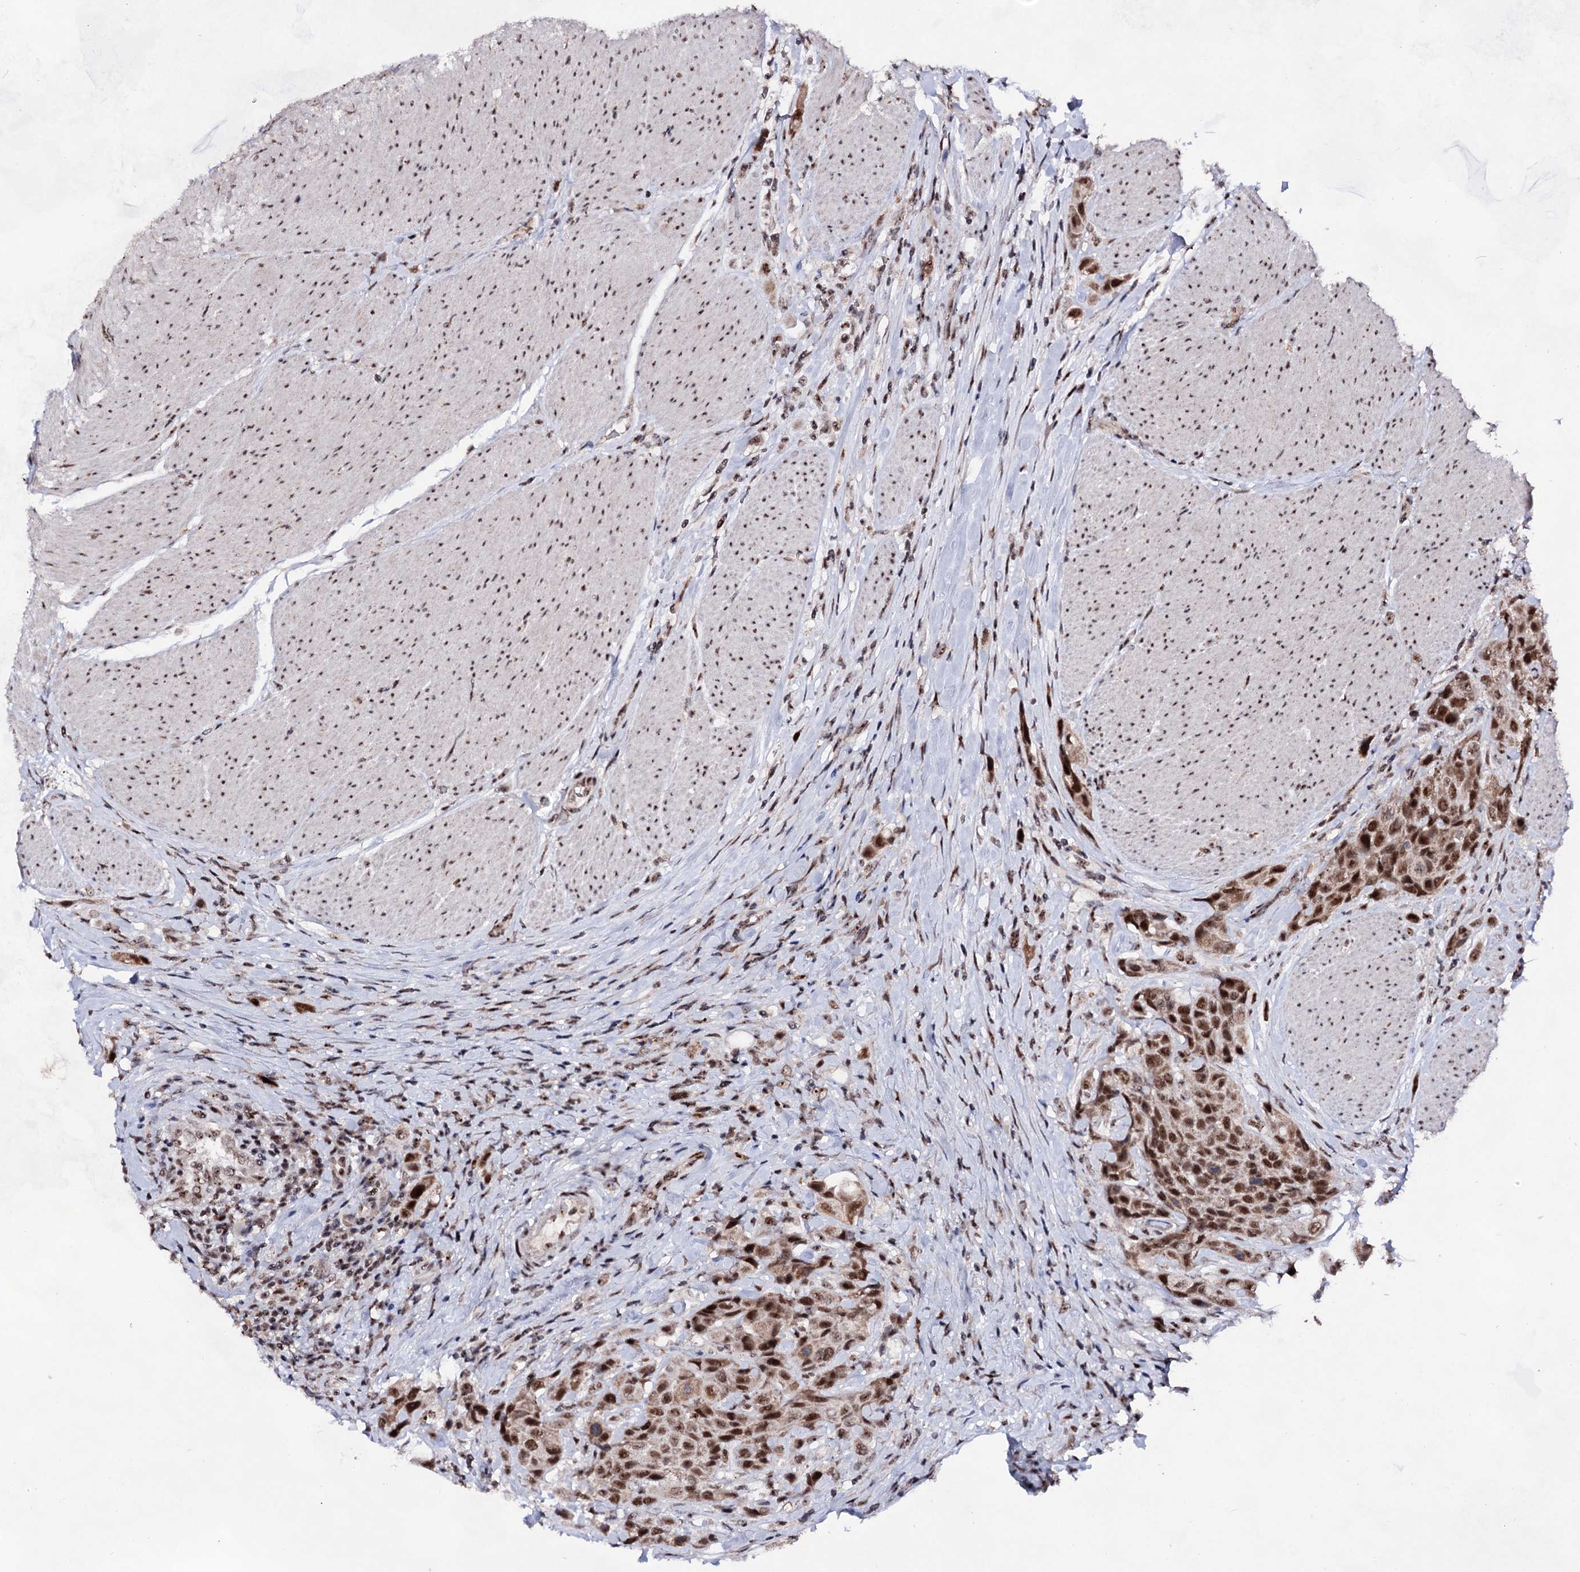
{"staining": {"intensity": "strong", "quantity": ">75%", "location": "nuclear"}, "tissue": "urothelial cancer", "cell_type": "Tumor cells", "image_type": "cancer", "snomed": [{"axis": "morphology", "description": "Urothelial carcinoma, High grade"}, {"axis": "topography", "description": "Urinary bladder"}], "caption": "About >75% of tumor cells in human urothelial cancer display strong nuclear protein expression as visualized by brown immunohistochemical staining.", "gene": "EXOSC10", "patient": {"sex": "male", "age": 50}}